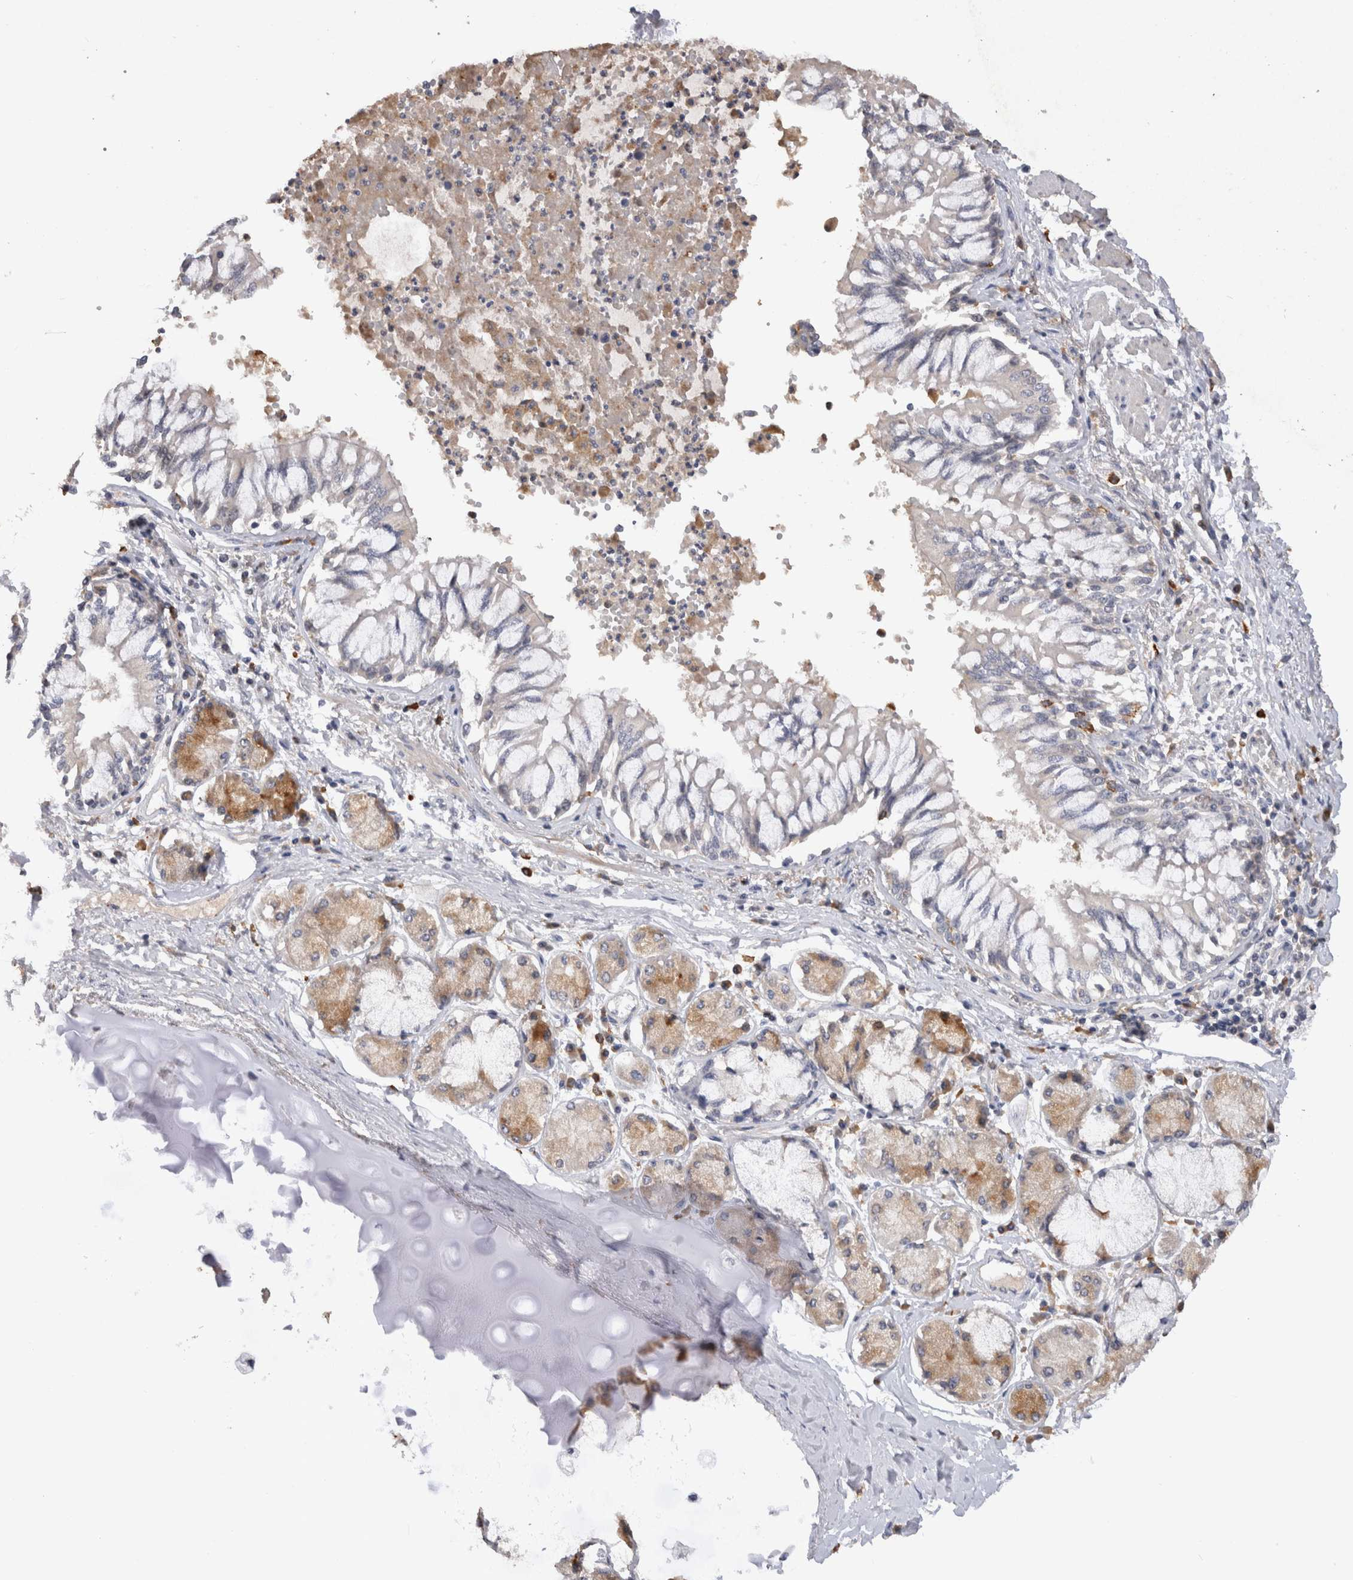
{"staining": {"intensity": "weak", "quantity": "25%-75%", "location": "cytoplasmic/membranous"}, "tissue": "bronchus", "cell_type": "Respiratory epithelial cells", "image_type": "normal", "snomed": [{"axis": "morphology", "description": "Normal tissue, NOS"}, {"axis": "topography", "description": "Cartilage tissue"}, {"axis": "topography", "description": "Bronchus"}, {"axis": "topography", "description": "Lung"}], "caption": "Protein staining of benign bronchus demonstrates weak cytoplasmic/membranous expression in approximately 25%-75% of respiratory epithelial cells.", "gene": "VSIG4", "patient": {"sex": "female", "age": 49}}